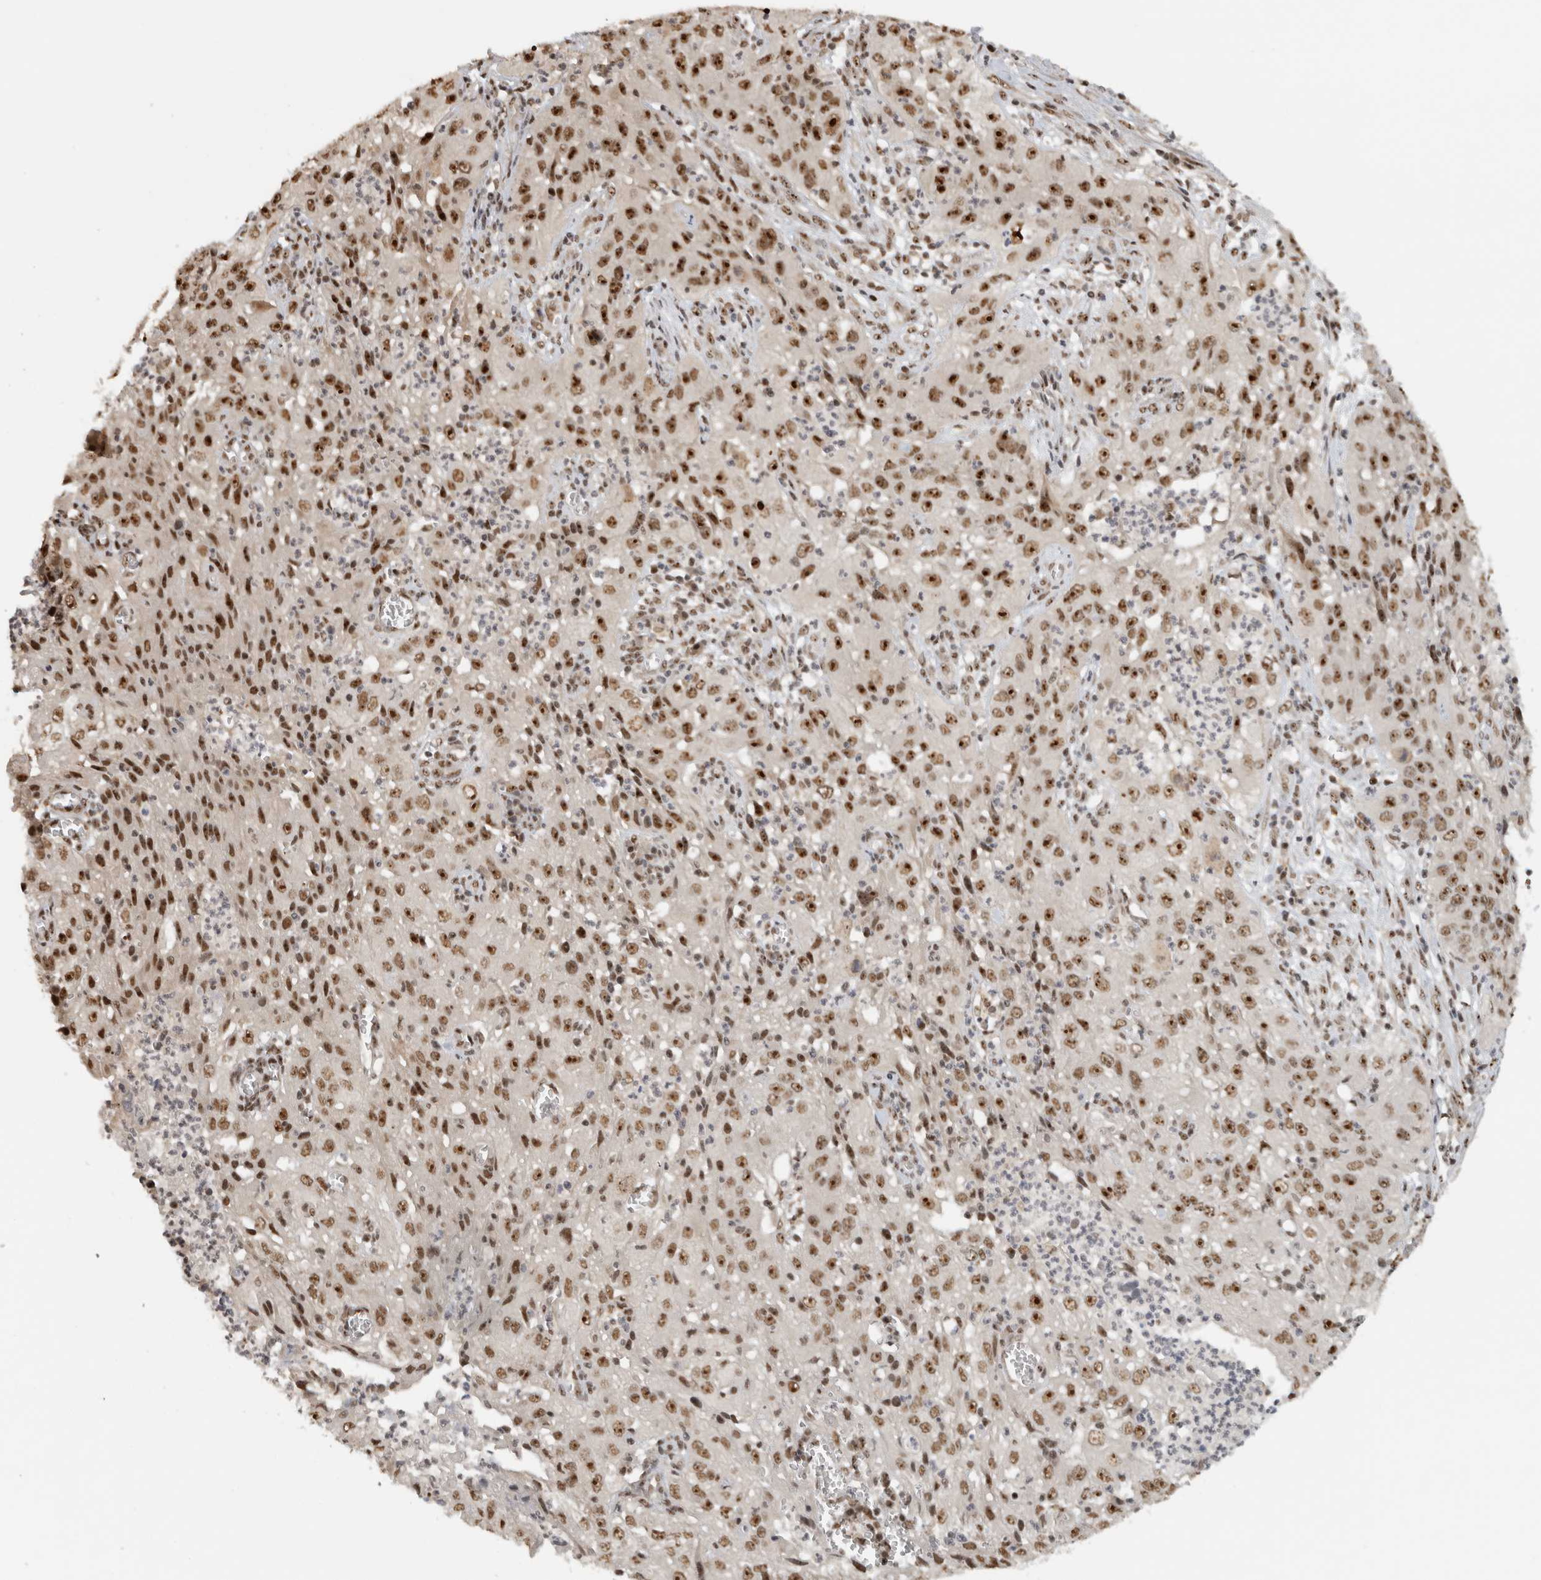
{"staining": {"intensity": "strong", "quantity": ">75%", "location": "nuclear"}, "tissue": "cervical cancer", "cell_type": "Tumor cells", "image_type": "cancer", "snomed": [{"axis": "morphology", "description": "Squamous cell carcinoma, NOS"}, {"axis": "topography", "description": "Cervix"}], "caption": "The photomicrograph demonstrates staining of cervical squamous cell carcinoma, revealing strong nuclear protein positivity (brown color) within tumor cells.", "gene": "EBNA1BP2", "patient": {"sex": "female", "age": 32}}